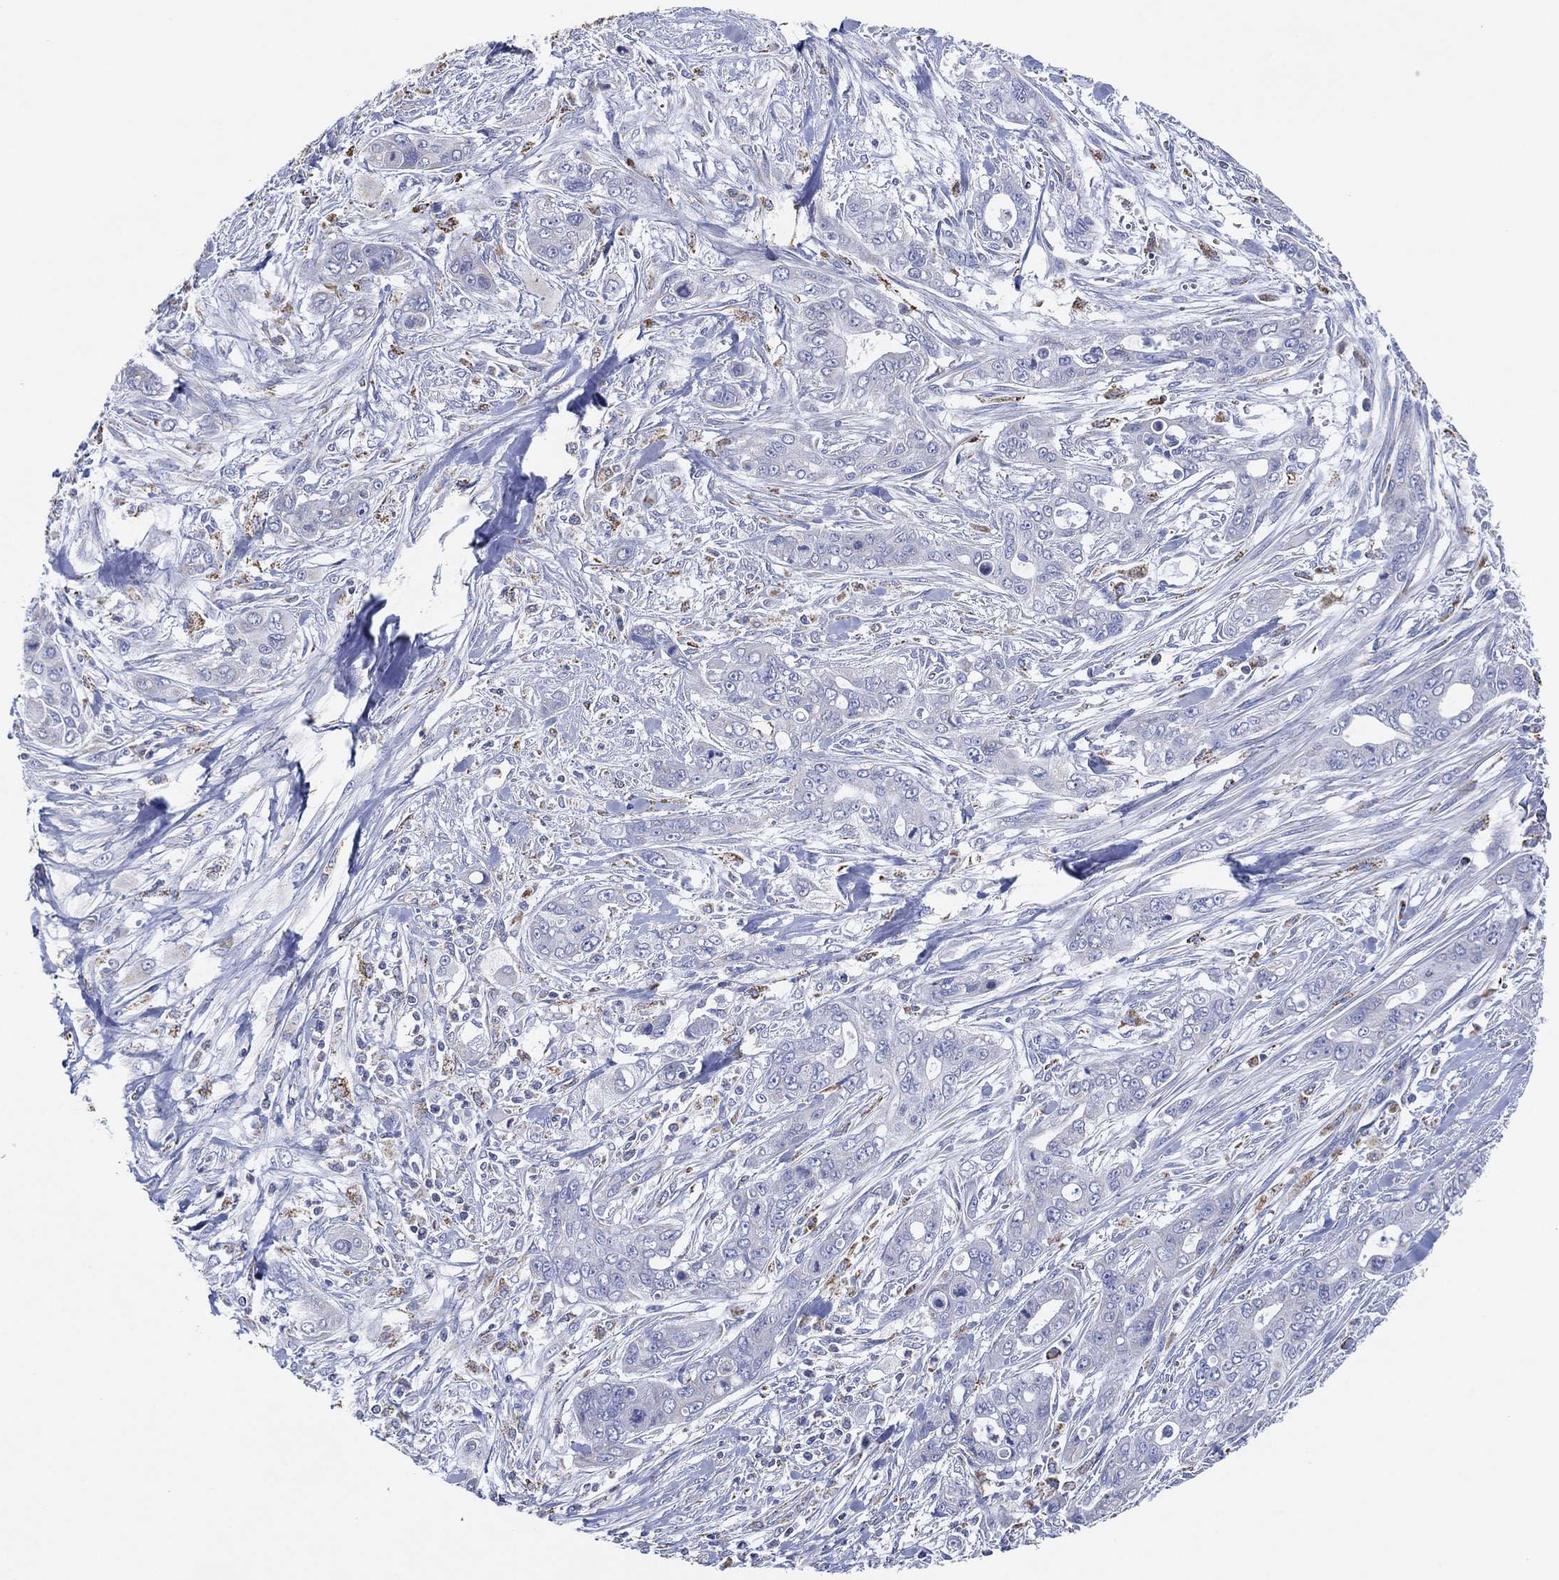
{"staining": {"intensity": "negative", "quantity": "none", "location": "none"}, "tissue": "pancreatic cancer", "cell_type": "Tumor cells", "image_type": "cancer", "snomed": [{"axis": "morphology", "description": "Adenocarcinoma, NOS"}, {"axis": "topography", "description": "Pancreas"}], "caption": "Tumor cells are negative for brown protein staining in adenocarcinoma (pancreatic). Brightfield microscopy of immunohistochemistry (IHC) stained with DAB (3,3'-diaminobenzidine) (brown) and hematoxylin (blue), captured at high magnification.", "gene": "CFTR", "patient": {"sex": "male", "age": 47}}